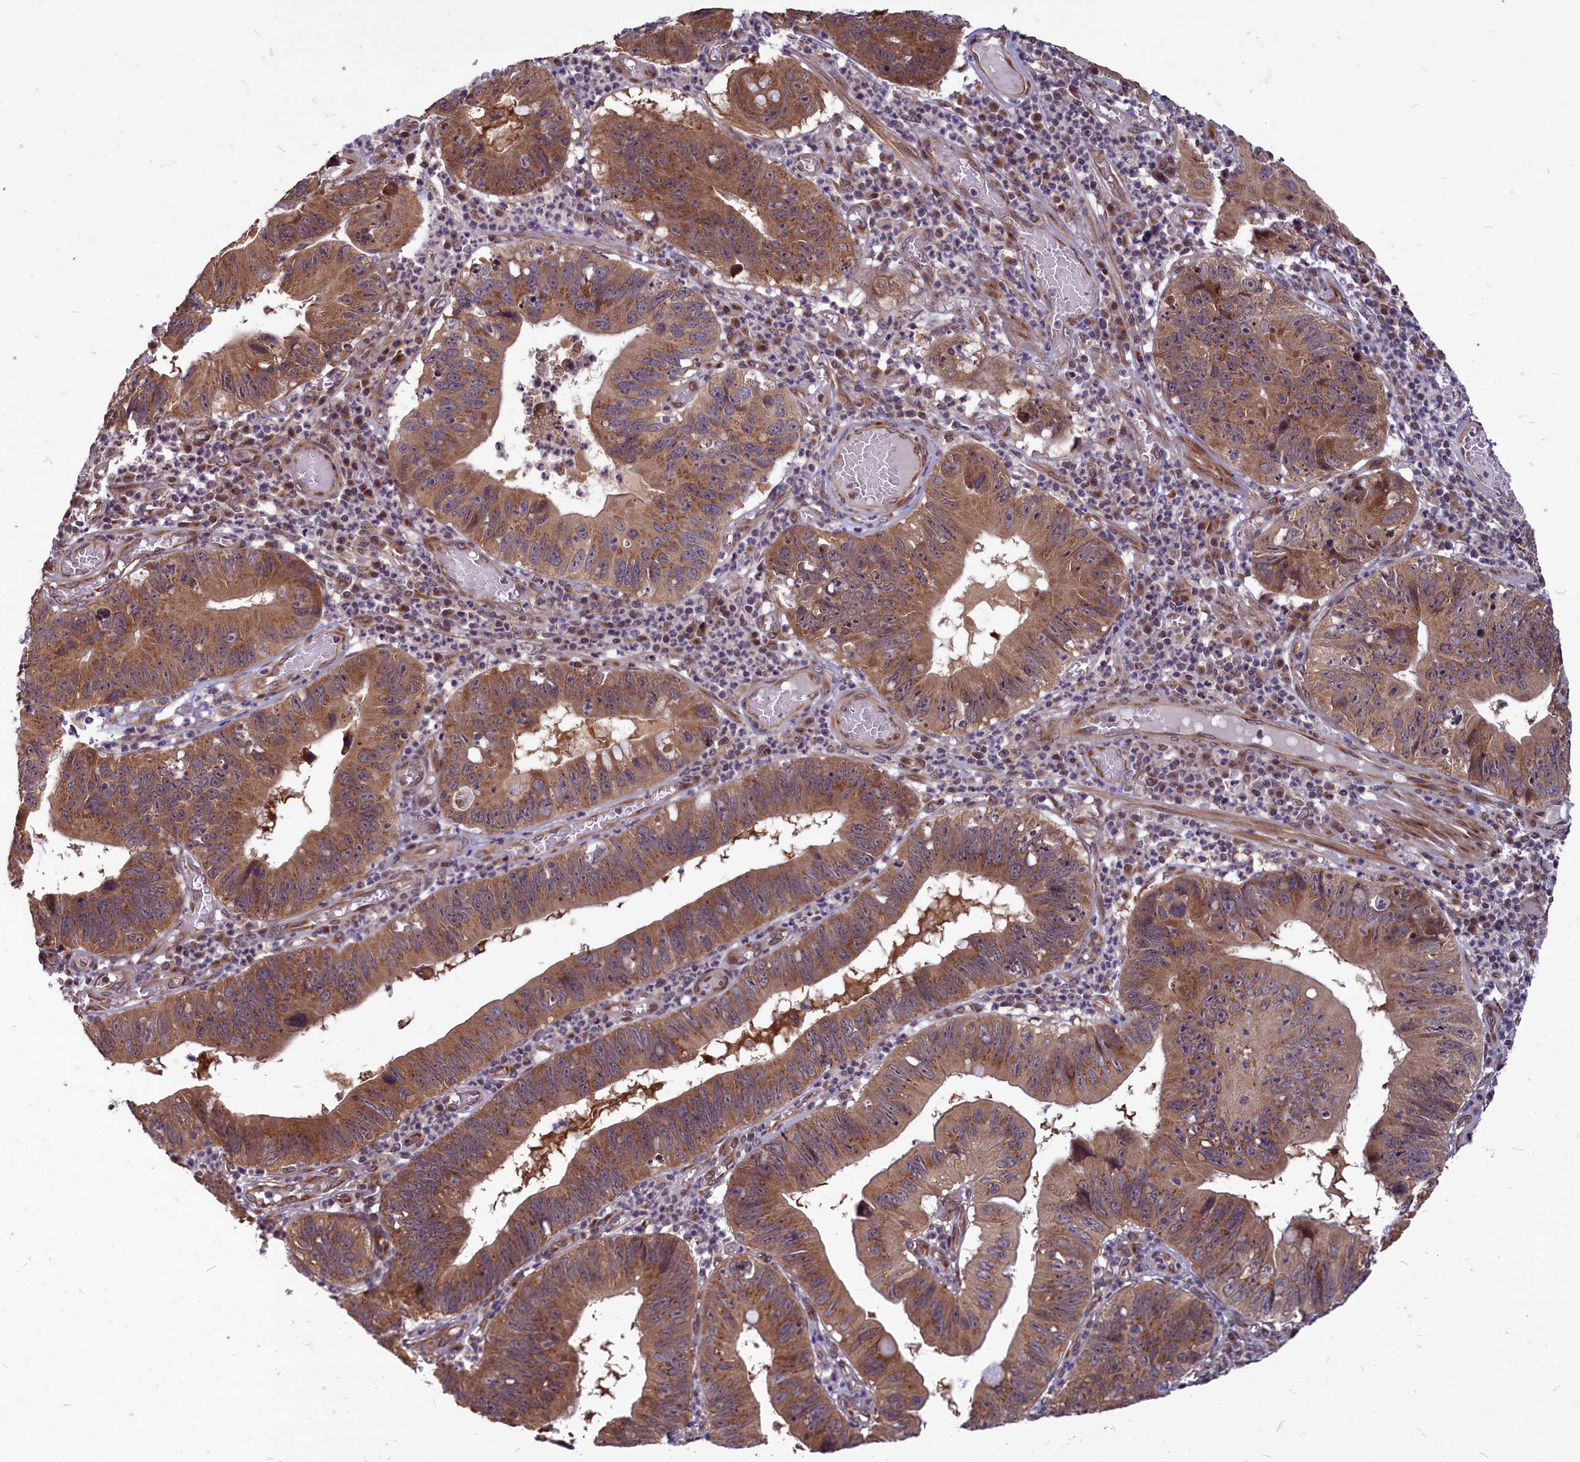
{"staining": {"intensity": "moderate", "quantity": ">75%", "location": "cytoplasmic/membranous"}, "tissue": "stomach cancer", "cell_type": "Tumor cells", "image_type": "cancer", "snomed": [{"axis": "morphology", "description": "Adenocarcinoma, NOS"}, {"axis": "topography", "description": "Stomach"}], "caption": "This is a histology image of IHC staining of stomach adenocarcinoma, which shows moderate expression in the cytoplasmic/membranous of tumor cells.", "gene": "MYCBP", "patient": {"sex": "male", "age": 59}}